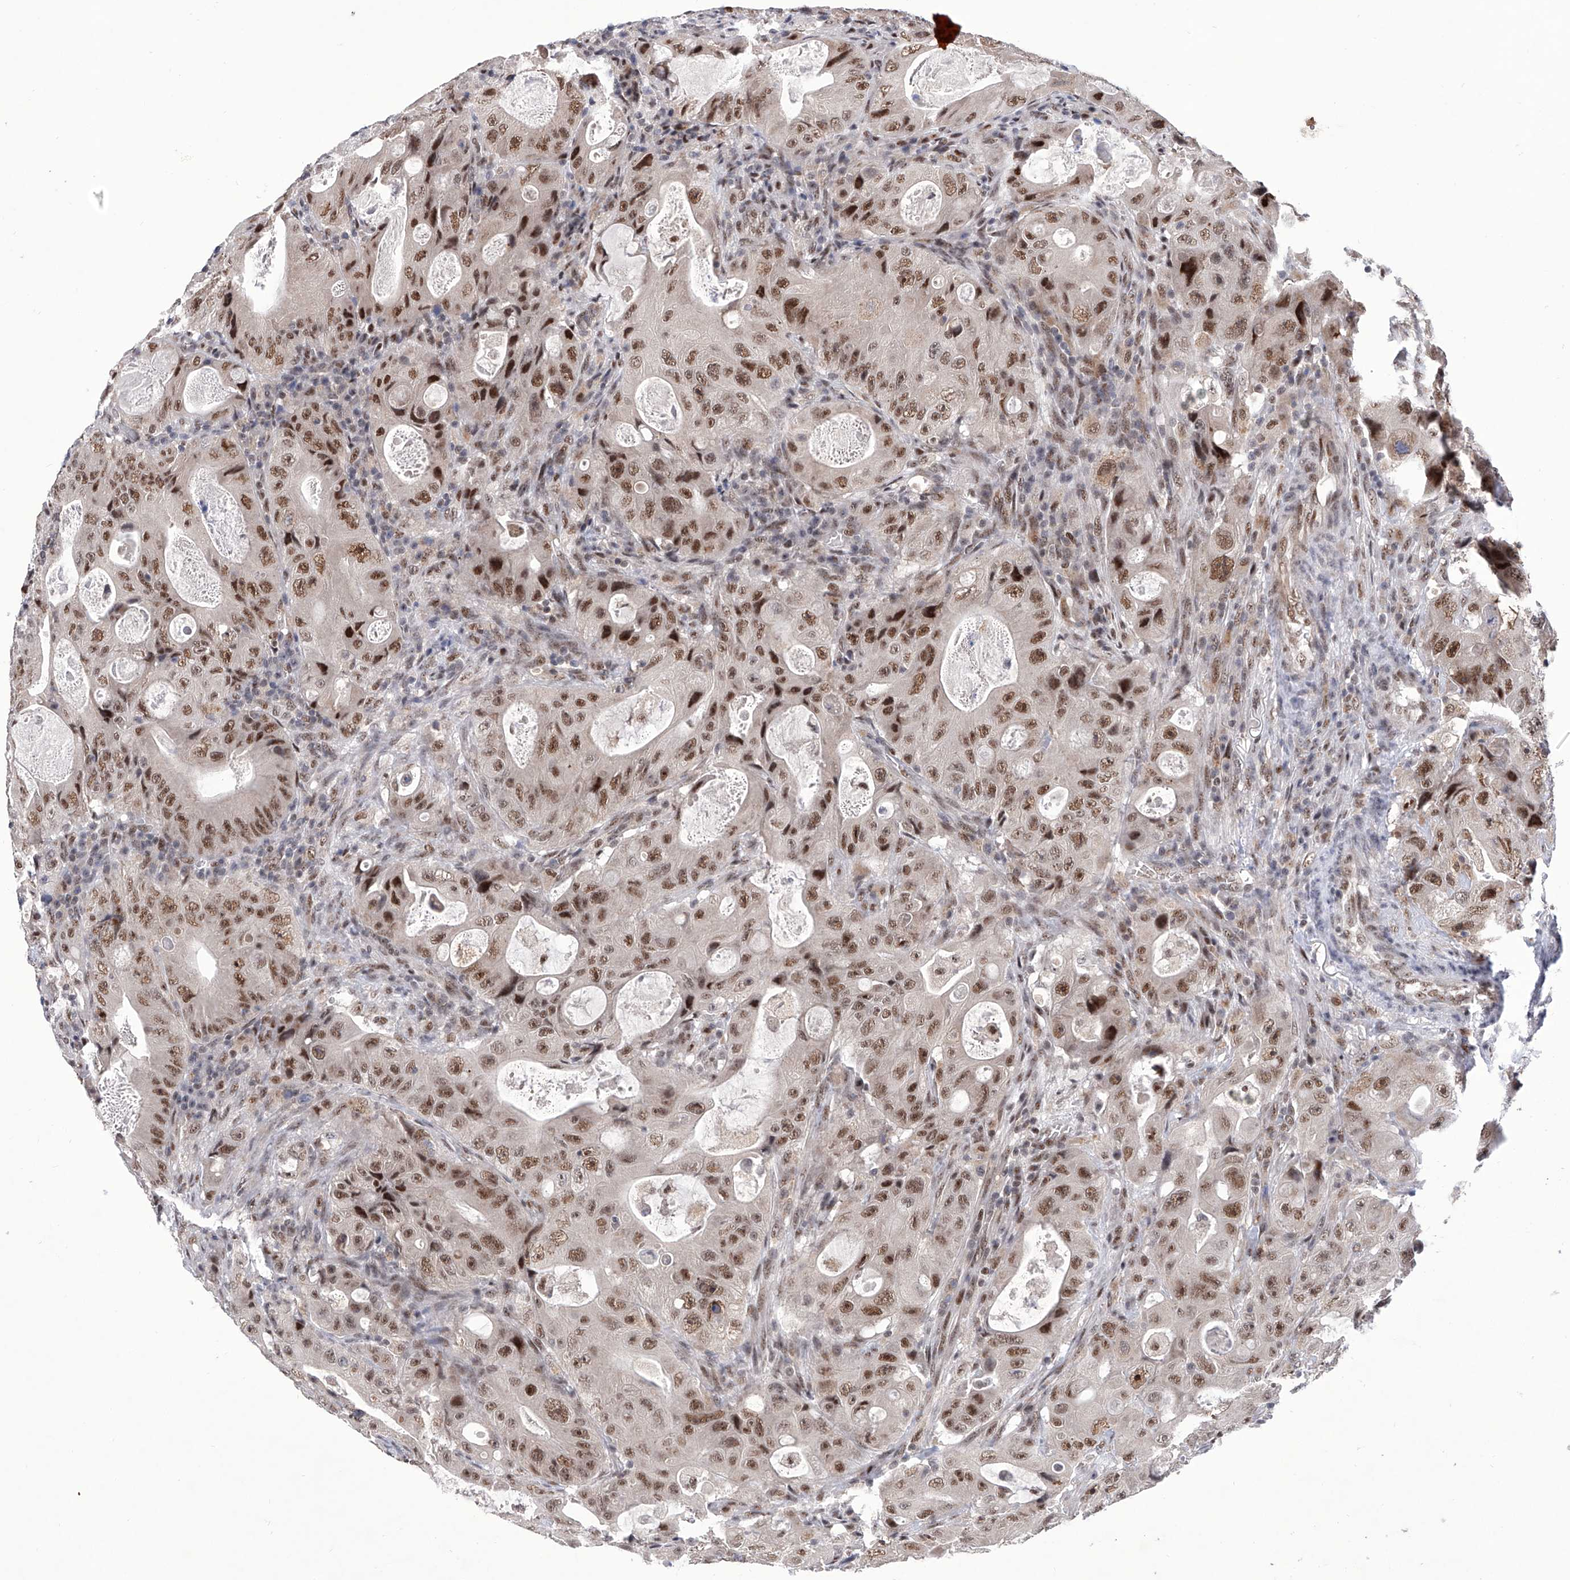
{"staining": {"intensity": "moderate", "quantity": ">75%", "location": "nuclear"}, "tissue": "colorectal cancer", "cell_type": "Tumor cells", "image_type": "cancer", "snomed": [{"axis": "morphology", "description": "Adenocarcinoma, NOS"}, {"axis": "topography", "description": "Colon"}], "caption": "Immunohistochemical staining of colorectal adenocarcinoma displays medium levels of moderate nuclear staining in approximately >75% of tumor cells.", "gene": "RAD54L", "patient": {"sex": "female", "age": 46}}